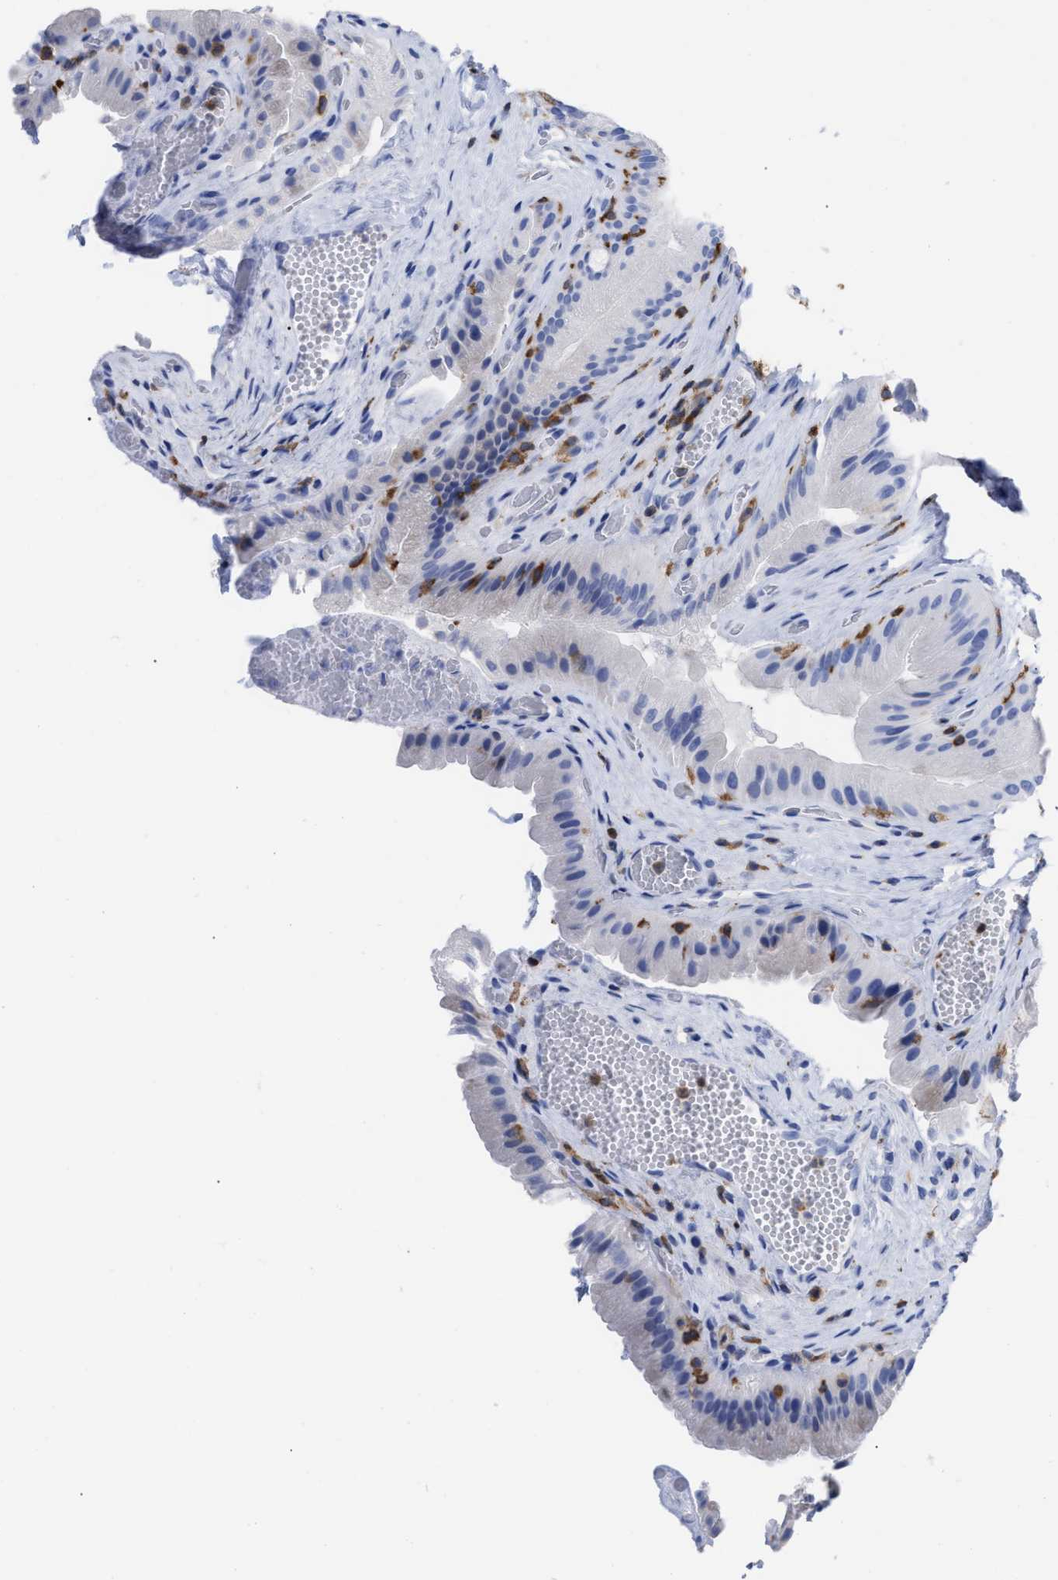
{"staining": {"intensity": "negative", "quantity": "none", "location": "none"}, "tissue": "gallbladder", "cell_type": "Glandular cells", "image_type": "normal", "snomed": [{"axis": "morphology", "description": "Normal tissue, NOS"}, {"axis": "topography", "description": "Gallbladder"}], "caption": "Histopathology image shows no significant protein expression in glandular cells of benign gallbladder.", "gene": "HCLS1", "patient": {"sex": "male", "age": 49}}